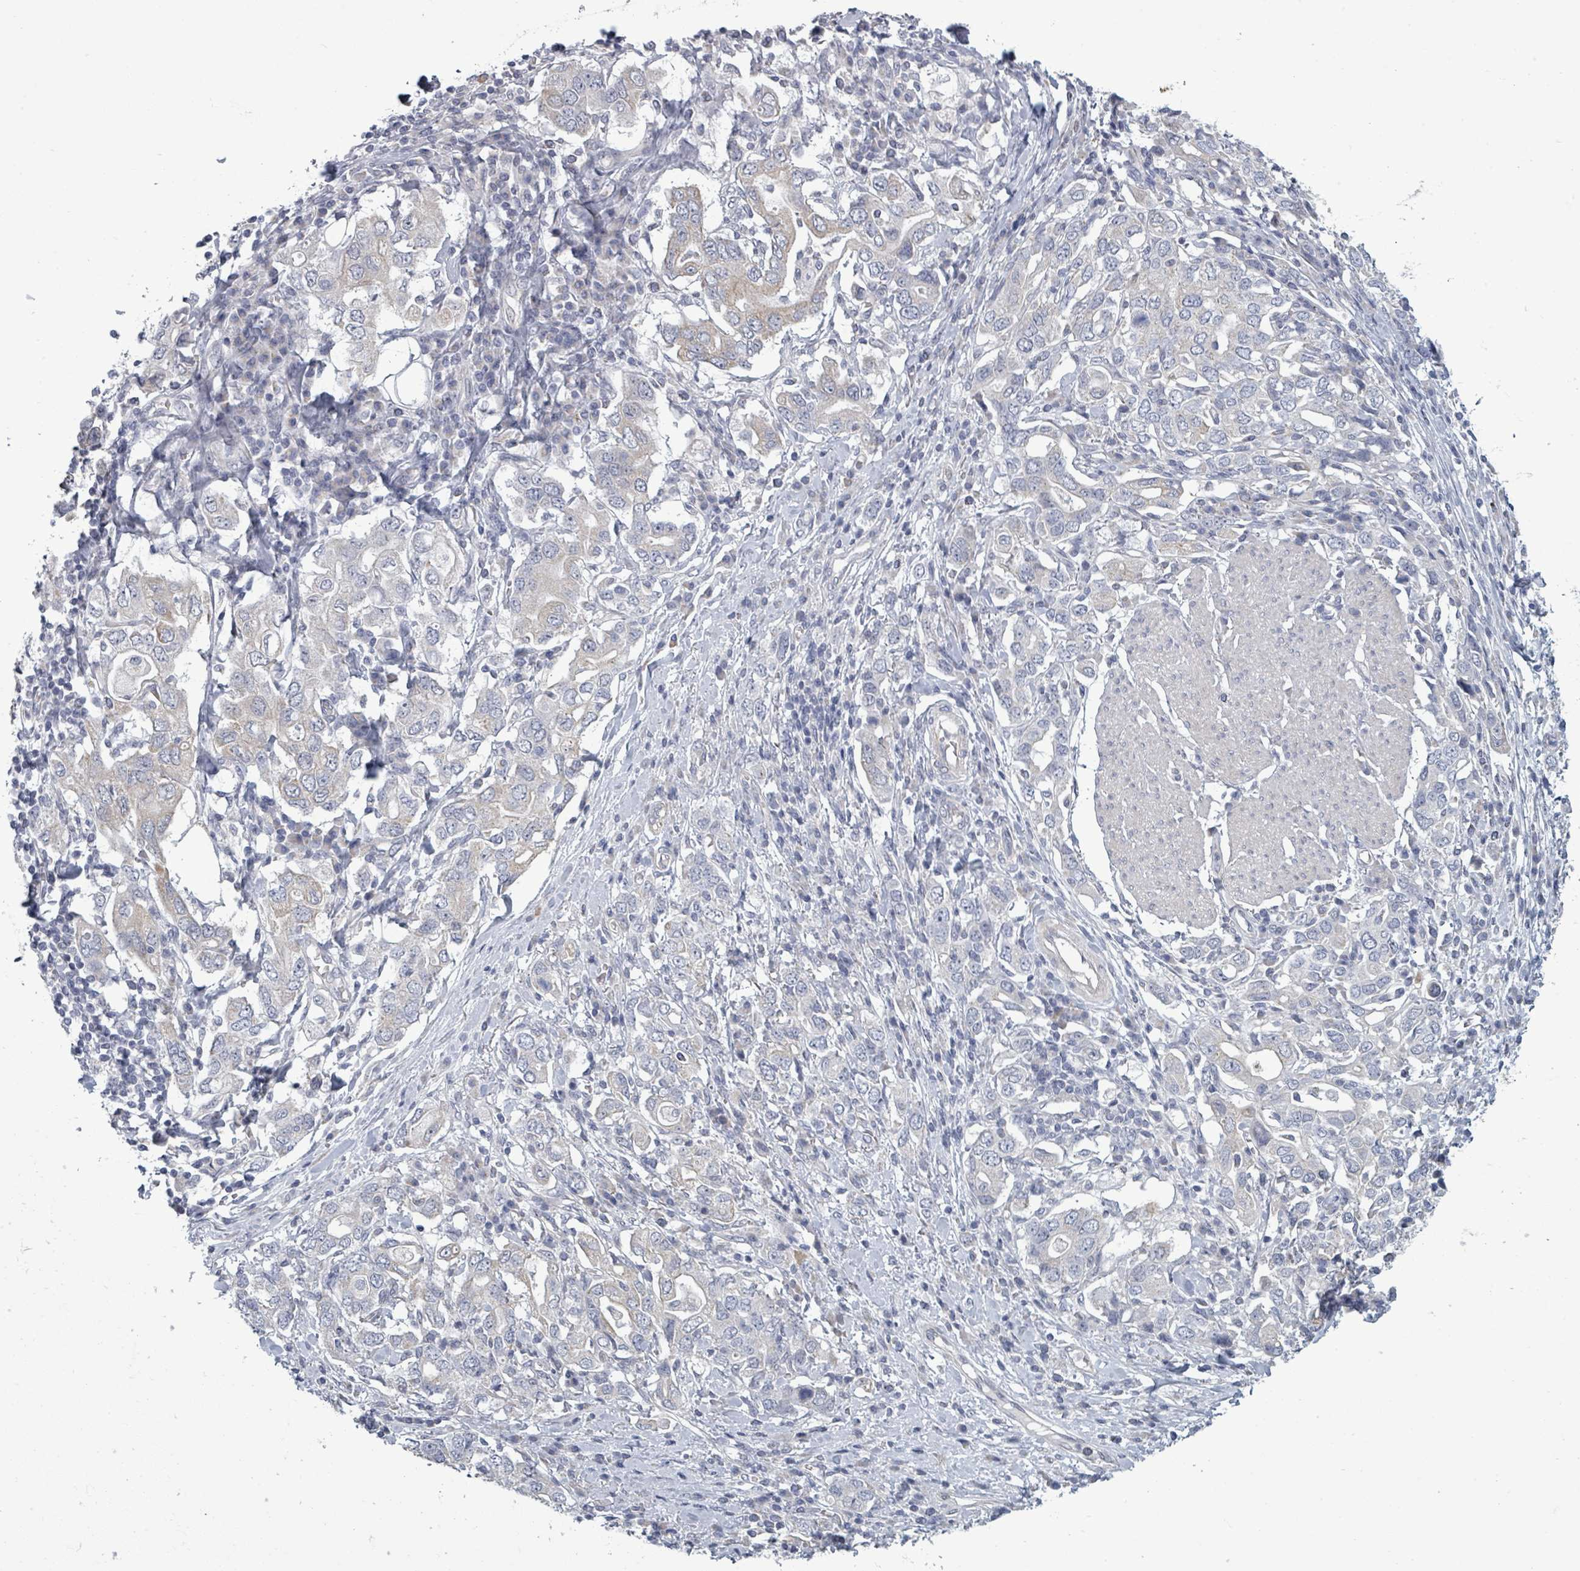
{"staining": {"intensity": "negative", "quantity": "none", "location": "none"}, "tissue": "stomach cancer", "cell_type": "Tumor cells", "image_type": "cancer", "snomed": [{"axis": "morphology", "description": "Adenocarcinoma, NOS"}, {"axis": "topography", "description": "Stomach, upper"}, {"axis": "topography", "description": "Stomach"}], "caption": "Immunohistochemistry micrograph of neoplastic tissue: stomach cancer stained with DAB reveals no significant protein staining in tumor cells. The staining is performed using DAB brown chromogen with nuclei counter-stained in using hematoxylin.", "gene": "ASB12", "patient": {"sex": "male", "age": 62}}